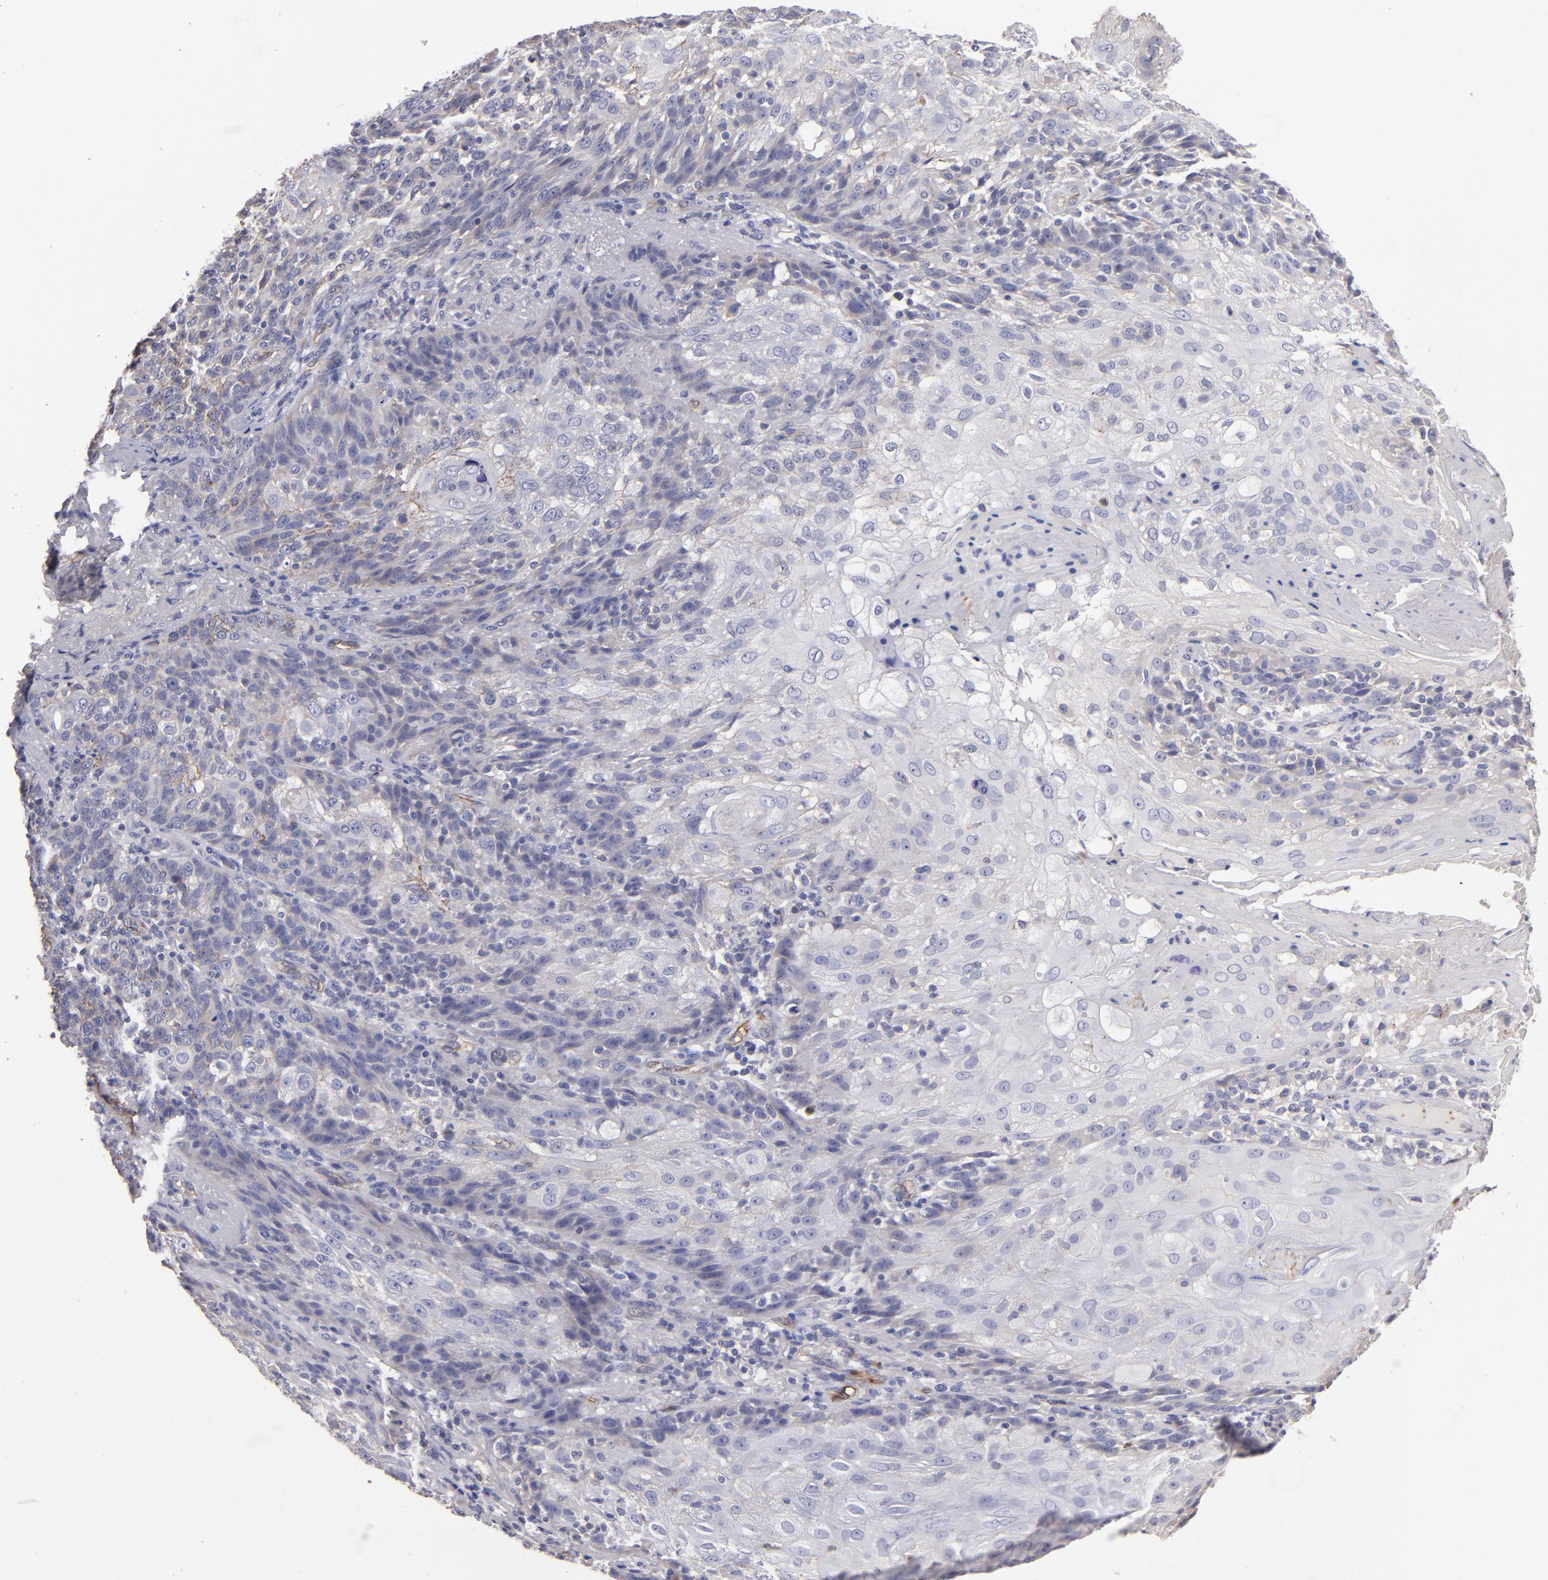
{"staining": {"intensity": "weak", "quantity": "25%-75%", "location": "cytoplasmic/membranous"}, "tissue": "skin cancer", "cell_type": "Tumor cells", "image_type": "cancer", "snomed": [{"axis": "morphology", "description": "Normal tissue, NOS"}, {"axis": "morphology", "description": "Squamous cell carcinoma, NOS"}, {"axis": "topography", "description": "Skin"}], "caption": "Protein staining exhibits weak cytoplasmic/membranous expression in approximately 25%-75% of tumor cells in skin cancer. The protein is shown in brown color, while the nuclei are stained blue.", "gene": "CLDN5", "patient": {"sex": "female", "age": 83}}